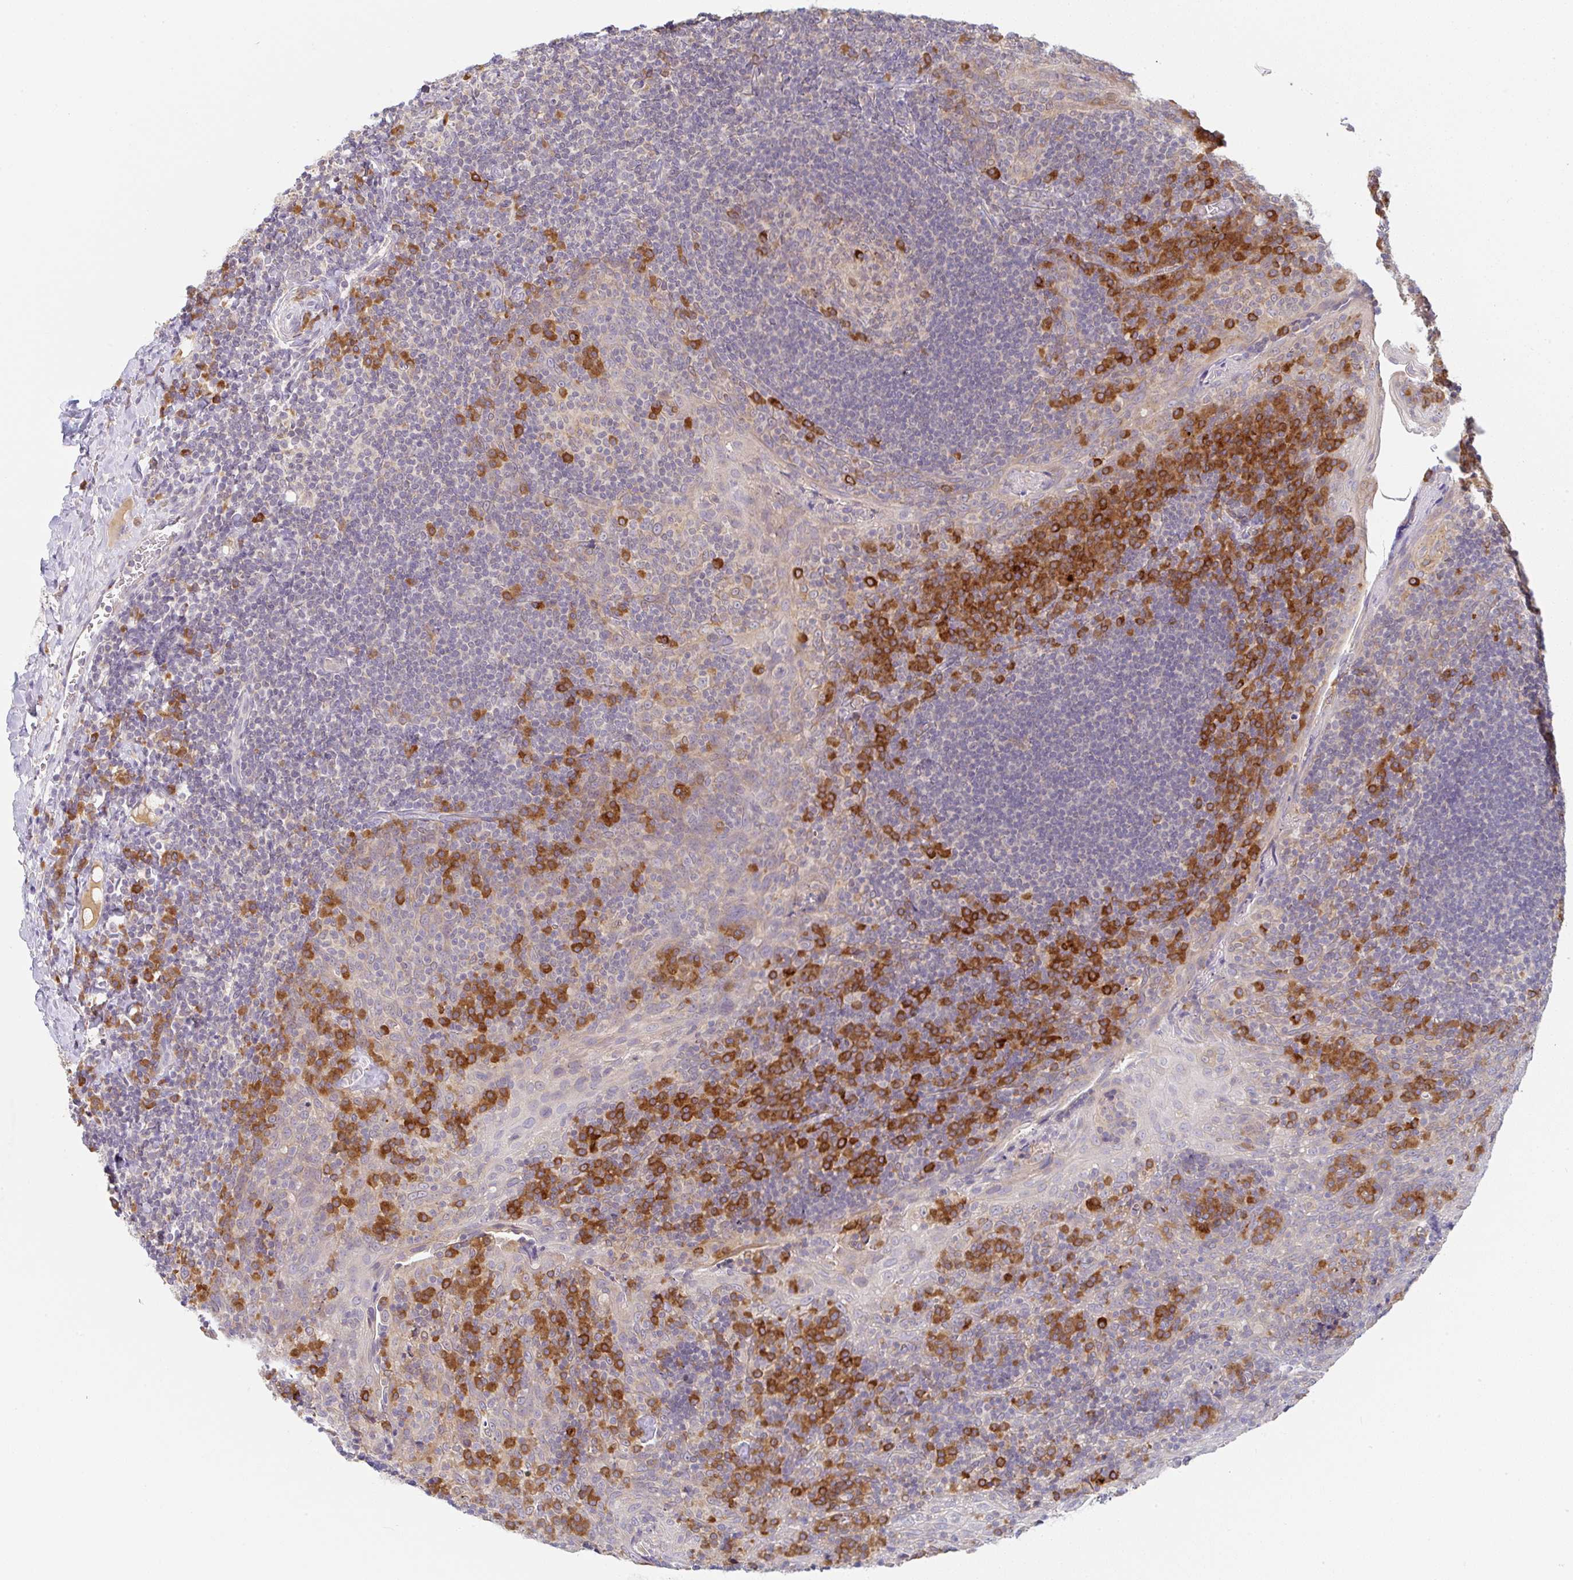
{"staining": {"intensity": "strong", "quantity": "<25%", "location": "cytoplasmic/membranous"}, "tissue": "tonsil", "cell_type": "Germinal center cells", "image_type": "normal", "snomed": [{"axis": "morphology", "description": "Normal tissue, NOS"}, {"axis": "topography", "description": "Tonsil"}], "caption": "Immunohistochemical staining of benign tonsil shows medium levels of strong cytoplasmic/membranous positivity in approximately <25% of germinal center cells. (brown staining indicates protein expression, while blue staining denotes nuclei).", "gene": "DERL2", "patient": {"sex": "male", "age": 17}}